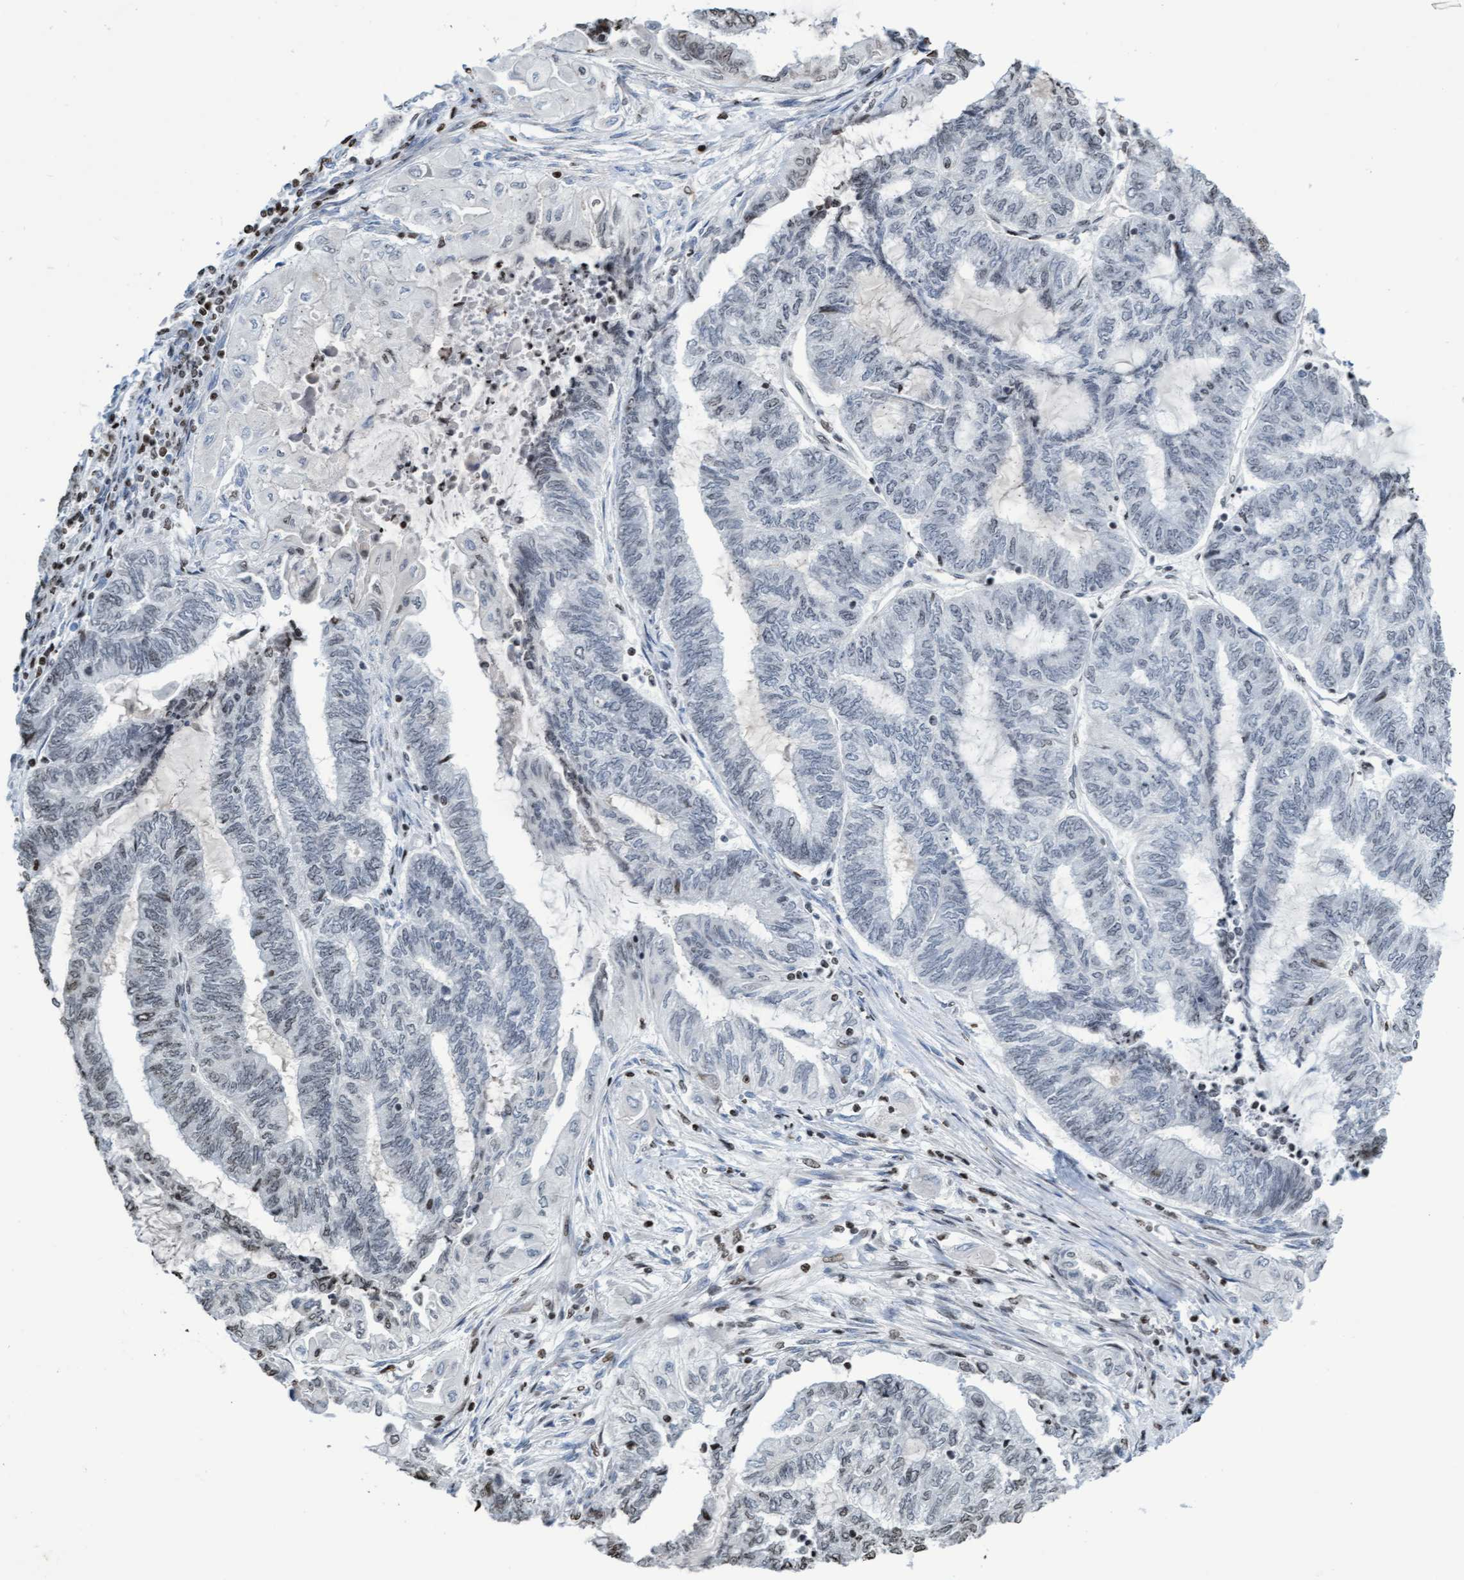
{"staining": {"intensity": "weak", "quantity": "<25%", "location": "nuclear"}, "tissue": "endometrial cancer", "cell_type": "Tumor cells", "image_type": "cancer", "snomed": [{"axis": "morphology", "description": "Adenocarcinoma, NOS"}, {"axis": "topography", "description": "Uterus"}, {"axis": "topography", "description": "Endometrium"}], "caption": "High power microscopy micrograph of an IHC image of endometrial cancer, revealing no significant positivity in tumor cells.", "gene": "CBX2", "patient": {"sex": "female", "age": 70}}